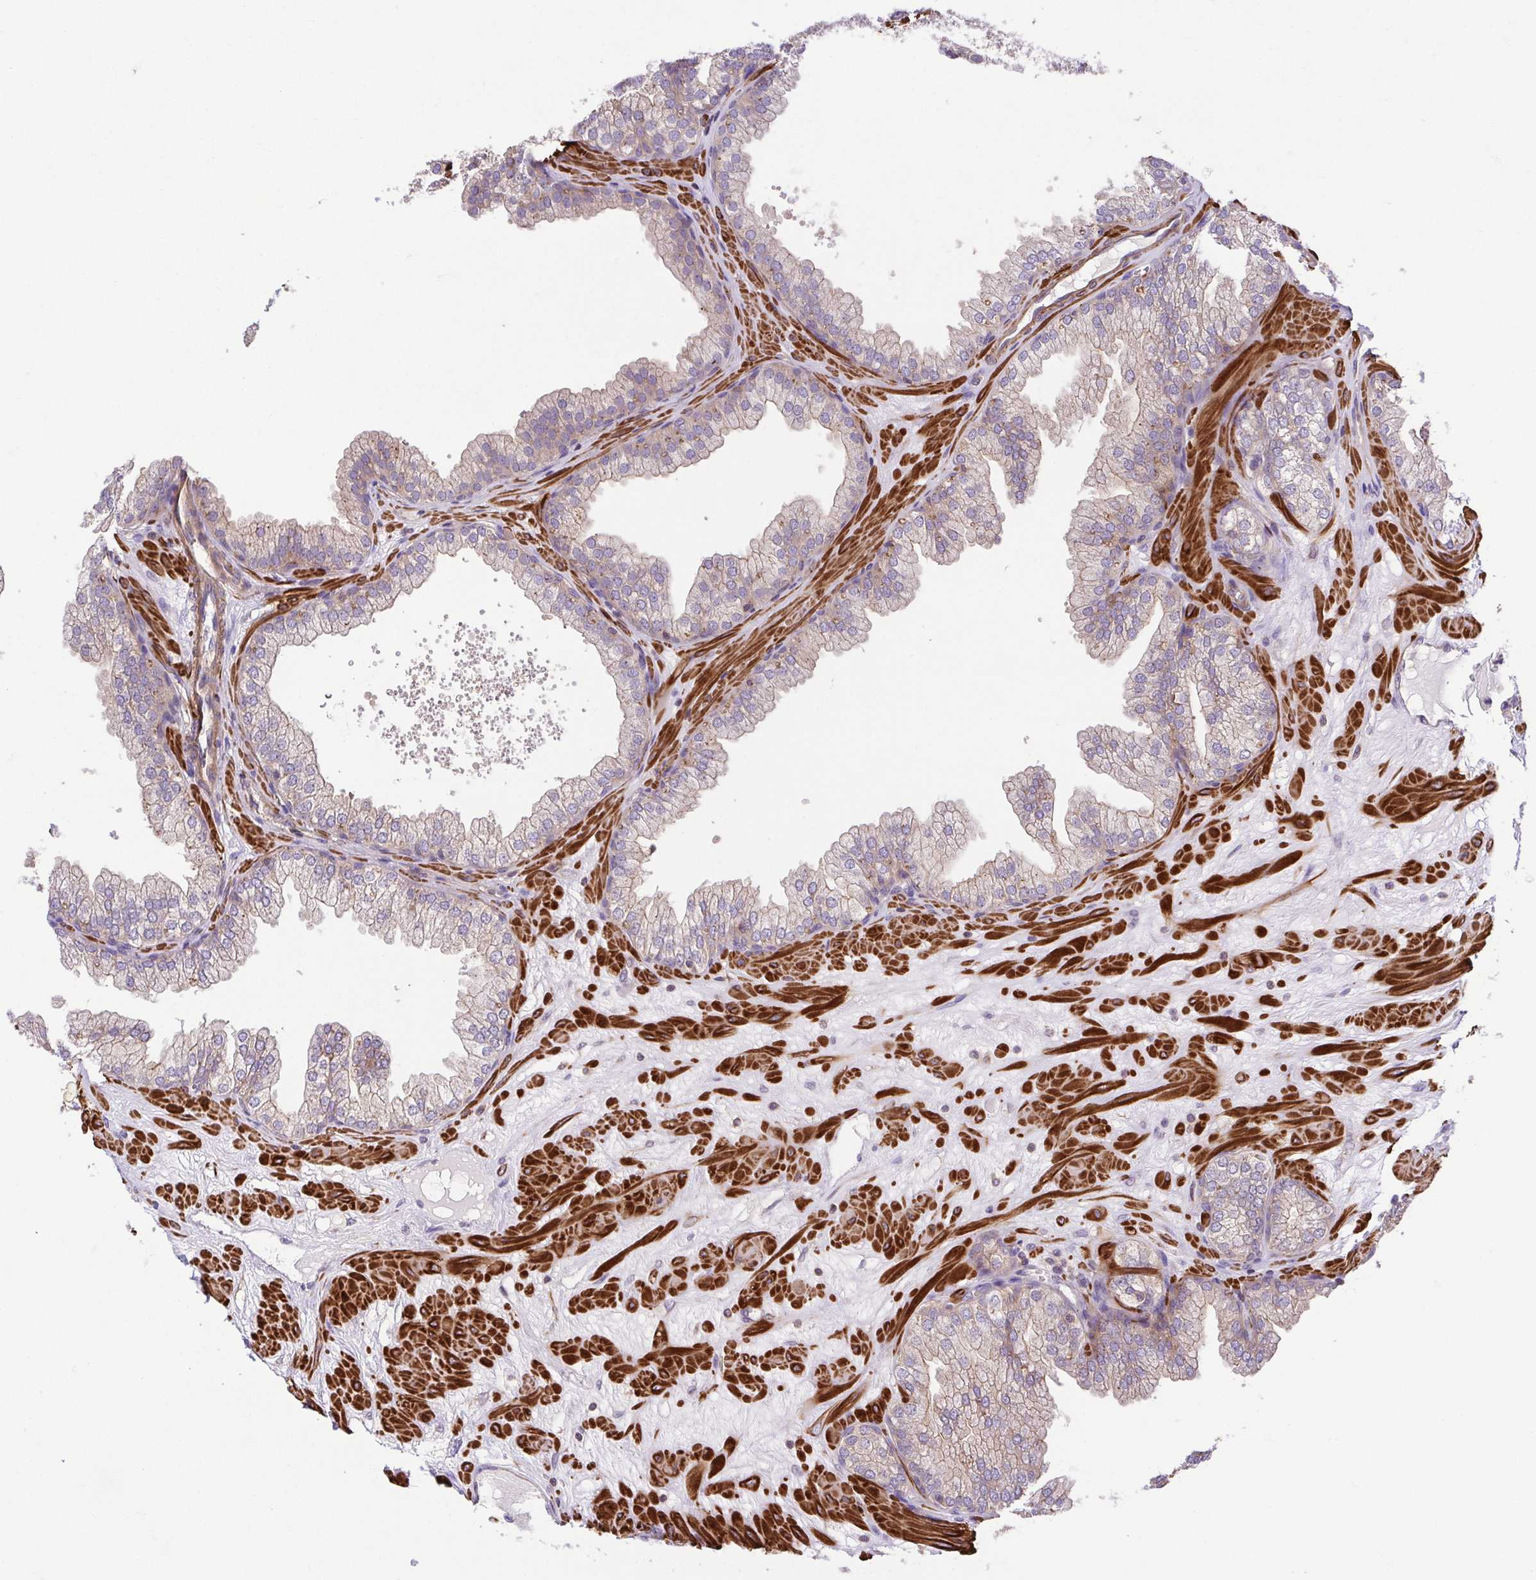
{"staining": {"intensity": "weak", "quantity": "<25%", "location": "cytoplasmic/membranous"}, "tissue": "prostate", "cell_type": "Glandular cells", "image_type": "normal", "snomed": [{"axis": "morphology", "description": "Normal tissue, NOS"}, {"axis": "topography", "description": "Prostate"}], "caption": "IHC histopathology image of benign human prostate stained for a protein (brown), which displays no positivity in glandular cells. Nuclei are stained in blue.", "gene": "IDE", "patient": {"sex": "male", "age": 37}}